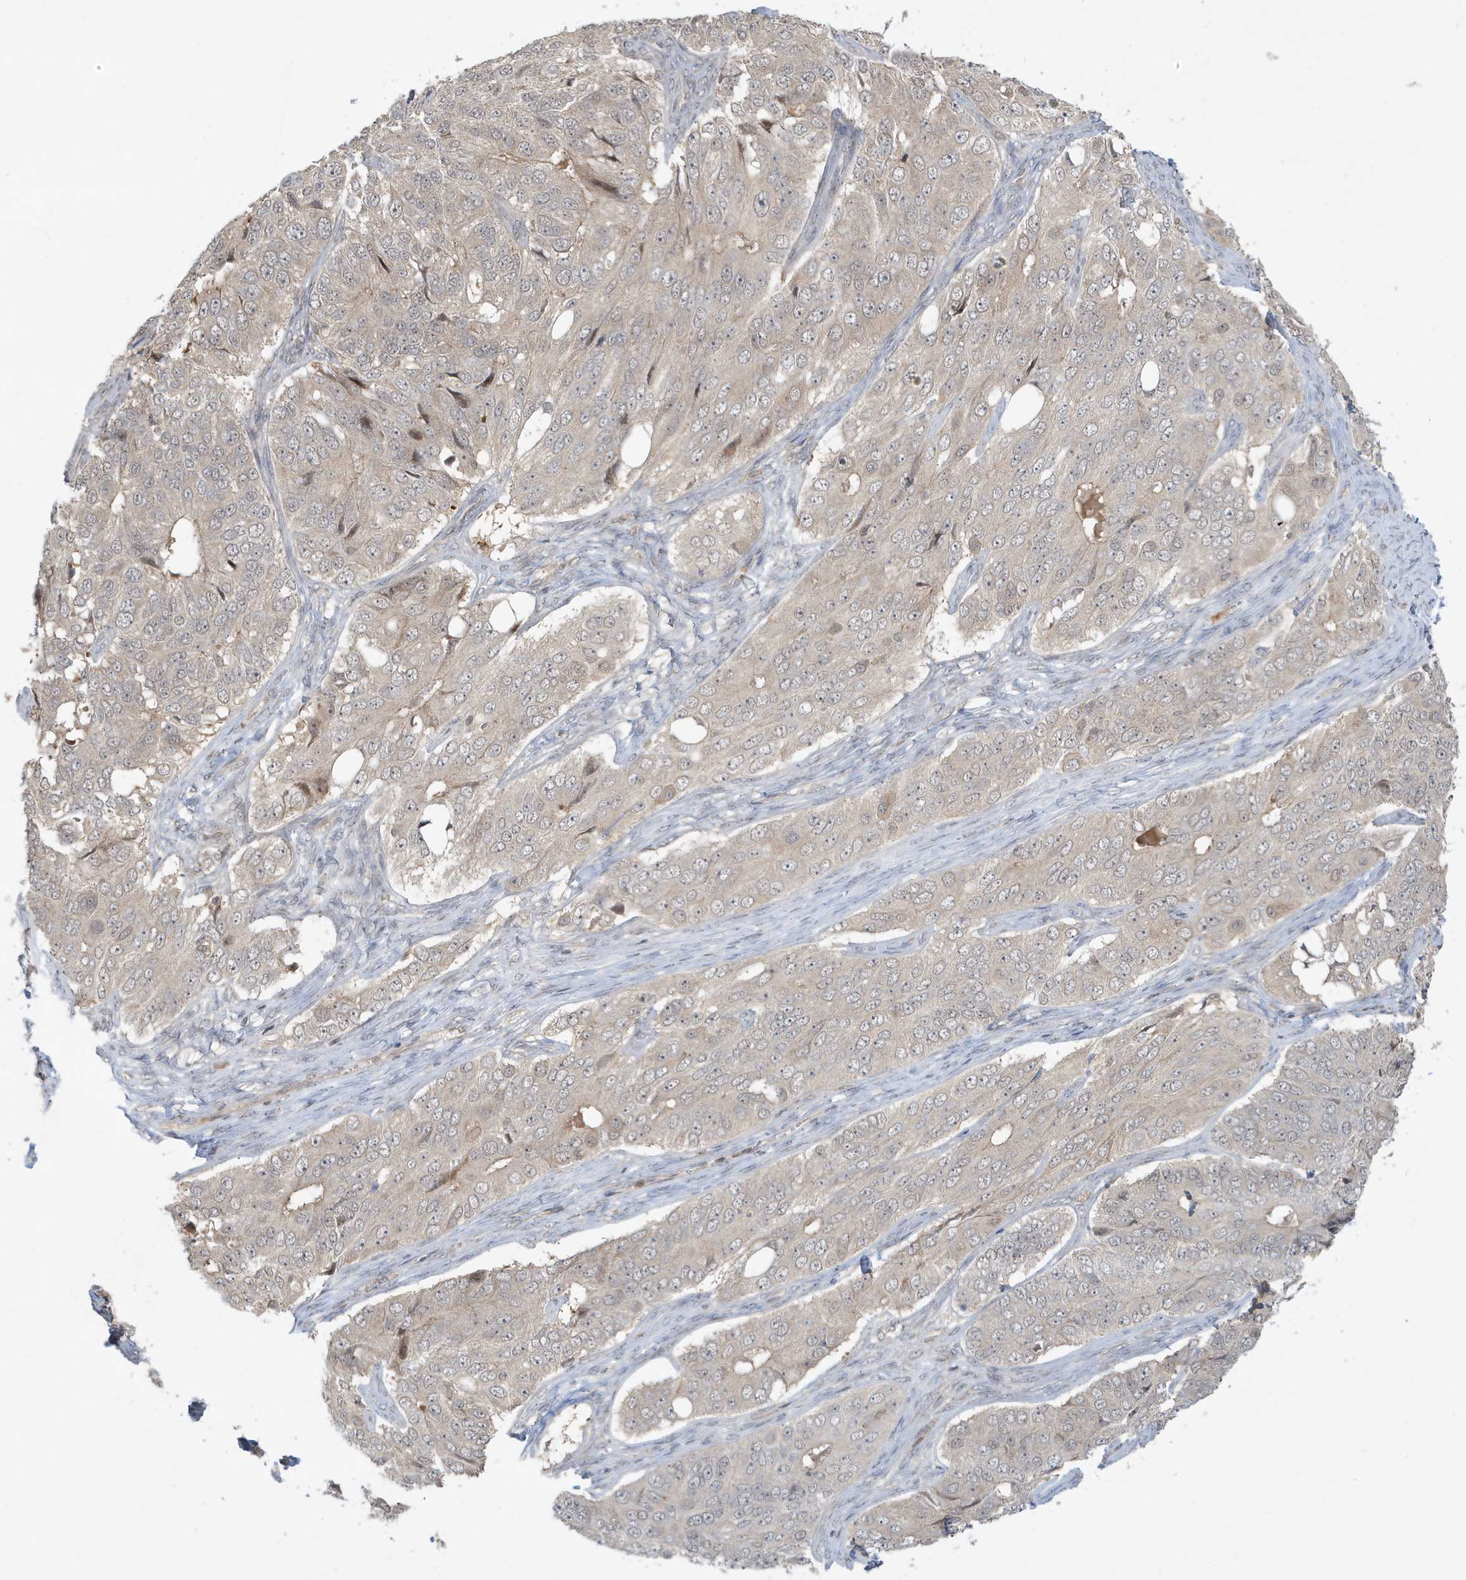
{"staining": {"intensity": "weak", "quantity": "<25%", "location": "cytoplasmic/membranous"}, "tissue": "ovarian cancer", "cell_type": "Tumor cells", "image_type": "cancer", "snomed": [{"axis": "morphology", "description": "Carcinoma, endometroid"}, {"axis": "topography", "description": "Ovary"}], "caption": "Immunohistochemistry (IHC) of human ovarian cancer demonstrates no positivity in tumor cells.", "gene": "PRRT3", "patient": {"sex": "female", "age": 51}}